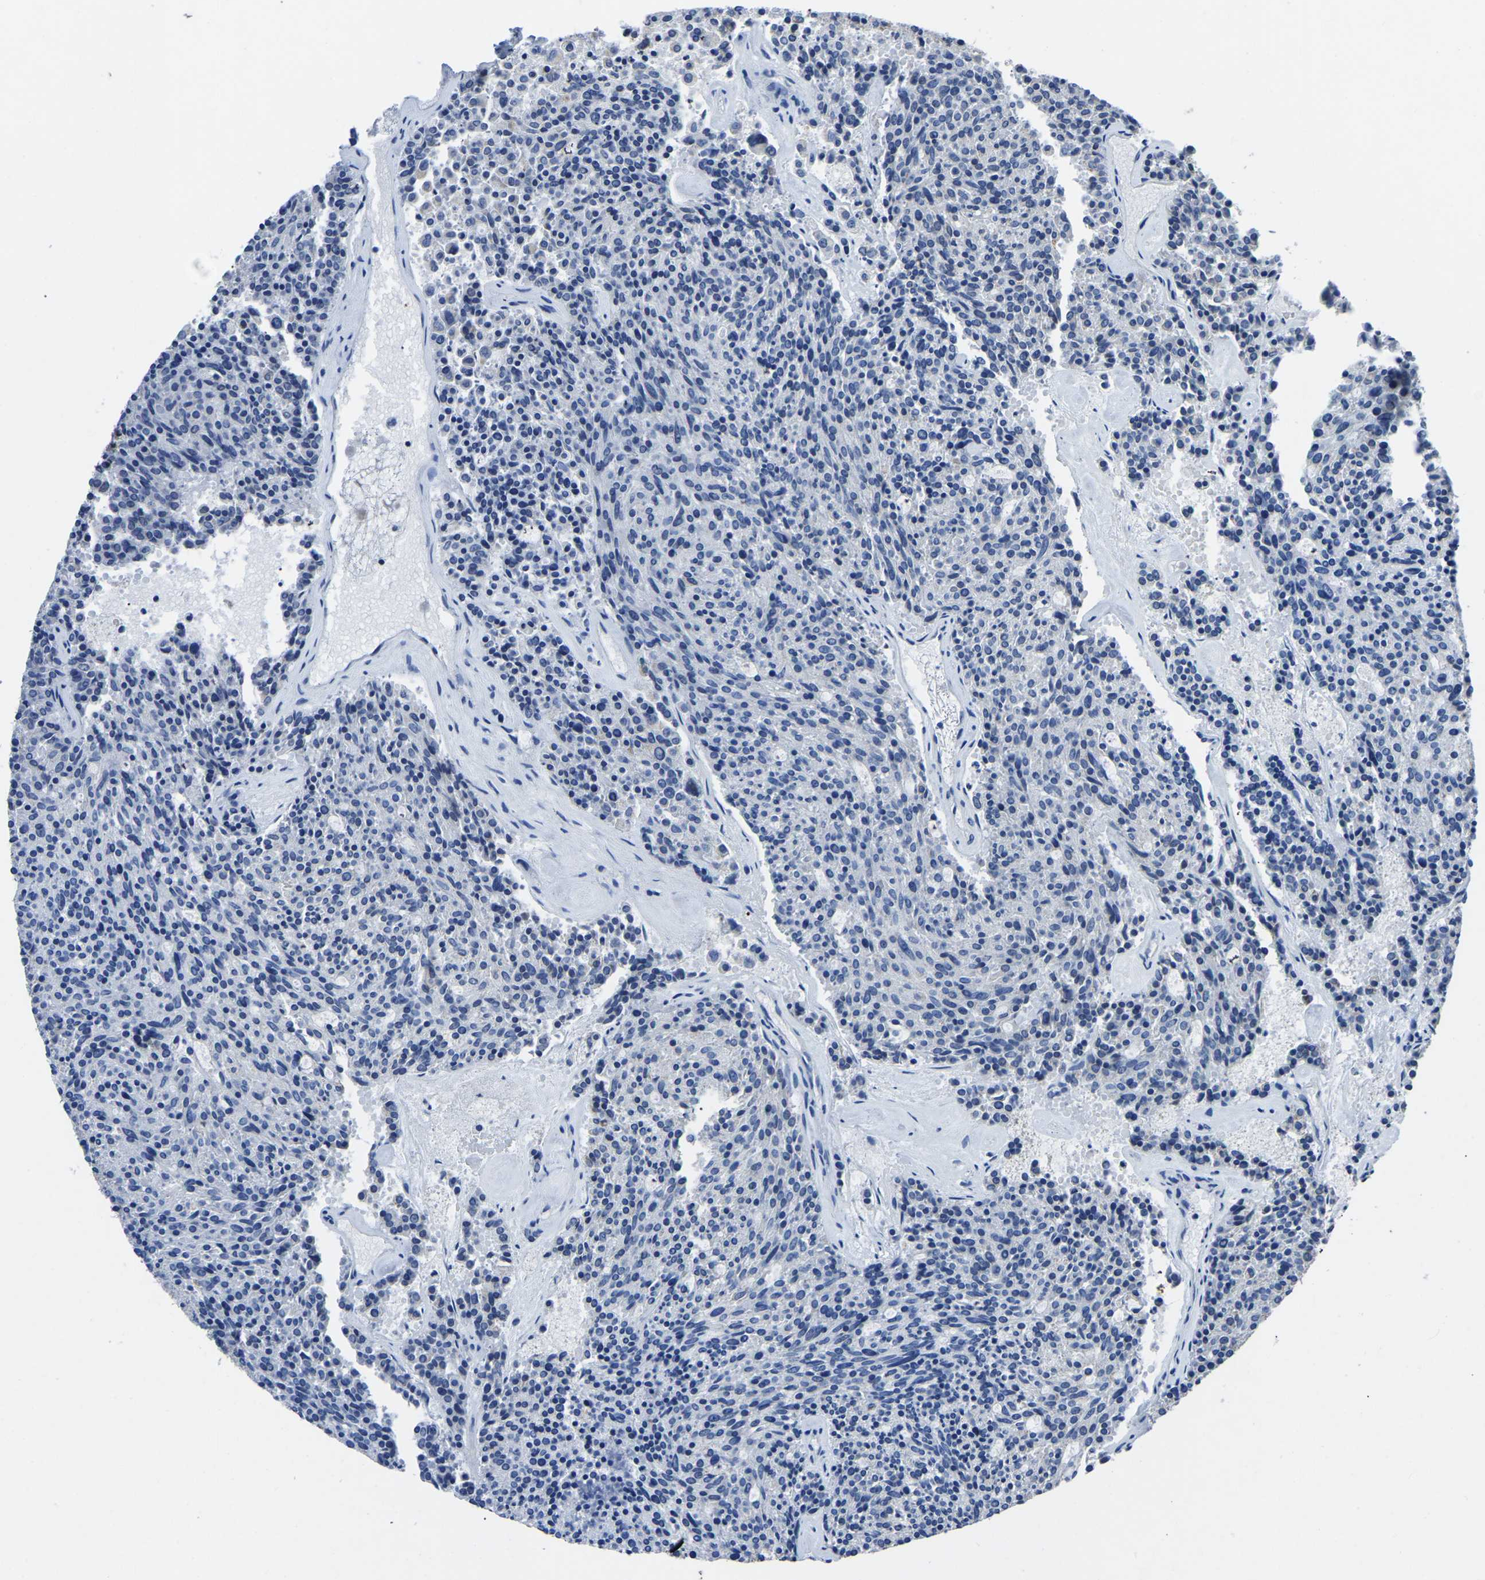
{"staining": {"intensity": "negative", "quantity": "none", "location": "none"}, "tissue": "carcinoid", "cell_type": "Tumor cells", "image_type": "cancer", "snomed": [{"axis": "morphology", "description": "Carcinoid, malignant, NOS"}, {"axis": "topography", "description": "Pancreas"}], "caption": "IHC image of human carcinoid (malignant) stained for a protein (brown), which displays no staining in tumor cells.", "gene": "FGD5", "patient": {"sex": "female", "age": 54}}